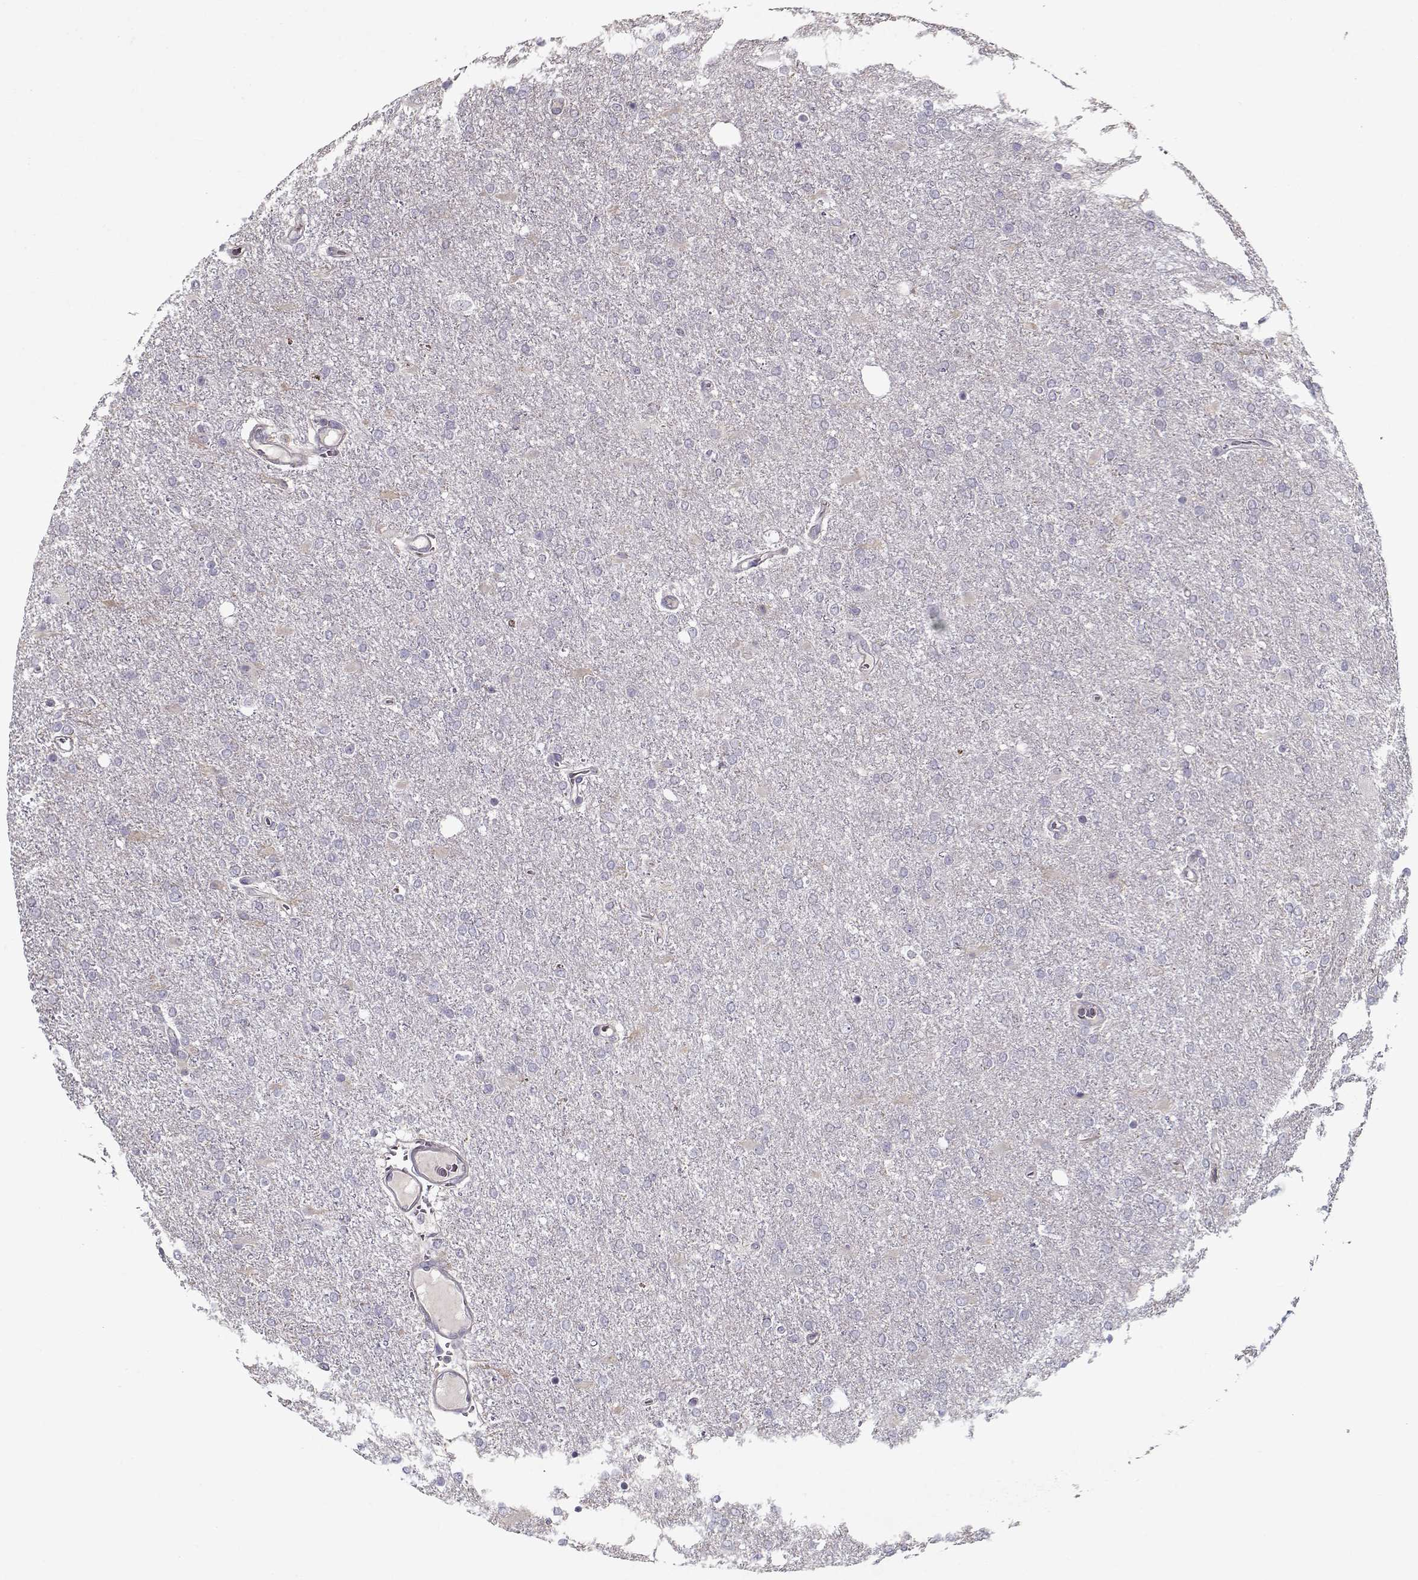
{"staining": {"intensity": "negative", "quantity": "none", "location": "none"}, "tissue": "glioma", "cell_type": "Tumor cells", "image_type": "cancer", "snomed": [{"axis": "morphology", "description": "Glioma, malignant, High grade"}, {"axis": "topography", "description": "Cerebral cortex"}], "caption": "Histopathology image shows no protein expression in tumor cells of malignant glioma (high-grade) tissue.", "gene": "UNC13D", "patient": {"sex": "male", "age": 70}}